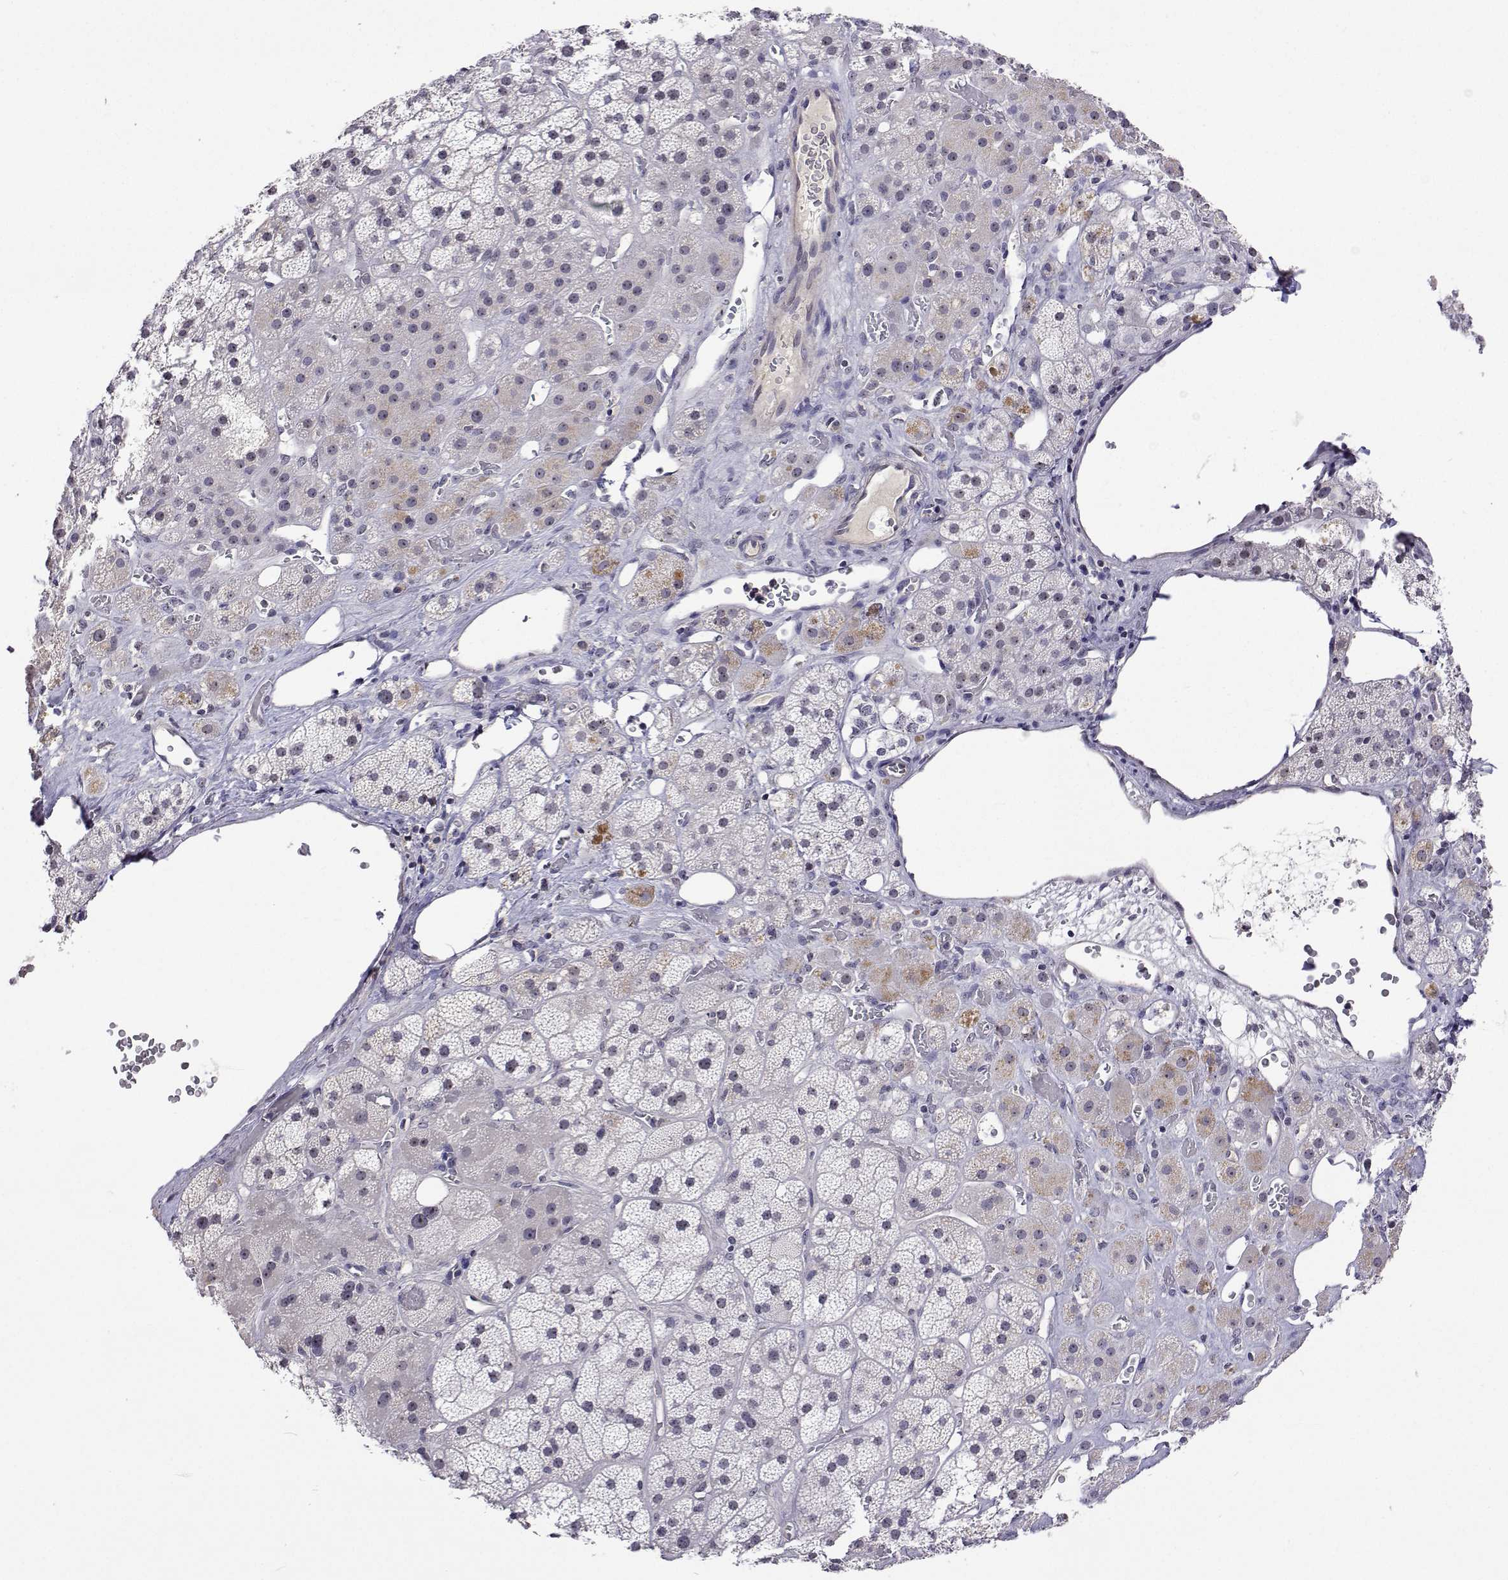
{"staining": {"intensity": "weak", "quantity": "25%-75%", "location": "cytoplasmic/membranous"}, "tissue": "adrenal gland", "cell_type": "Glandular cells", "image_type": "normal", "snomed": [{"axis": "morphology", "description": "Normal tissue, NOS"}, {"axis": "topography", "description": "Adrenal gland"}], "caption": "DAB (3,3'-diaminobenzidine) immunohistochemical staining of unremarkable human adrenal gland reveals weak cytoplasmic/membranous protein positivity in about 25%-75% of glandular cells.", "gene": "NHP2", "patient": {"sex": "male", "age": 57}}